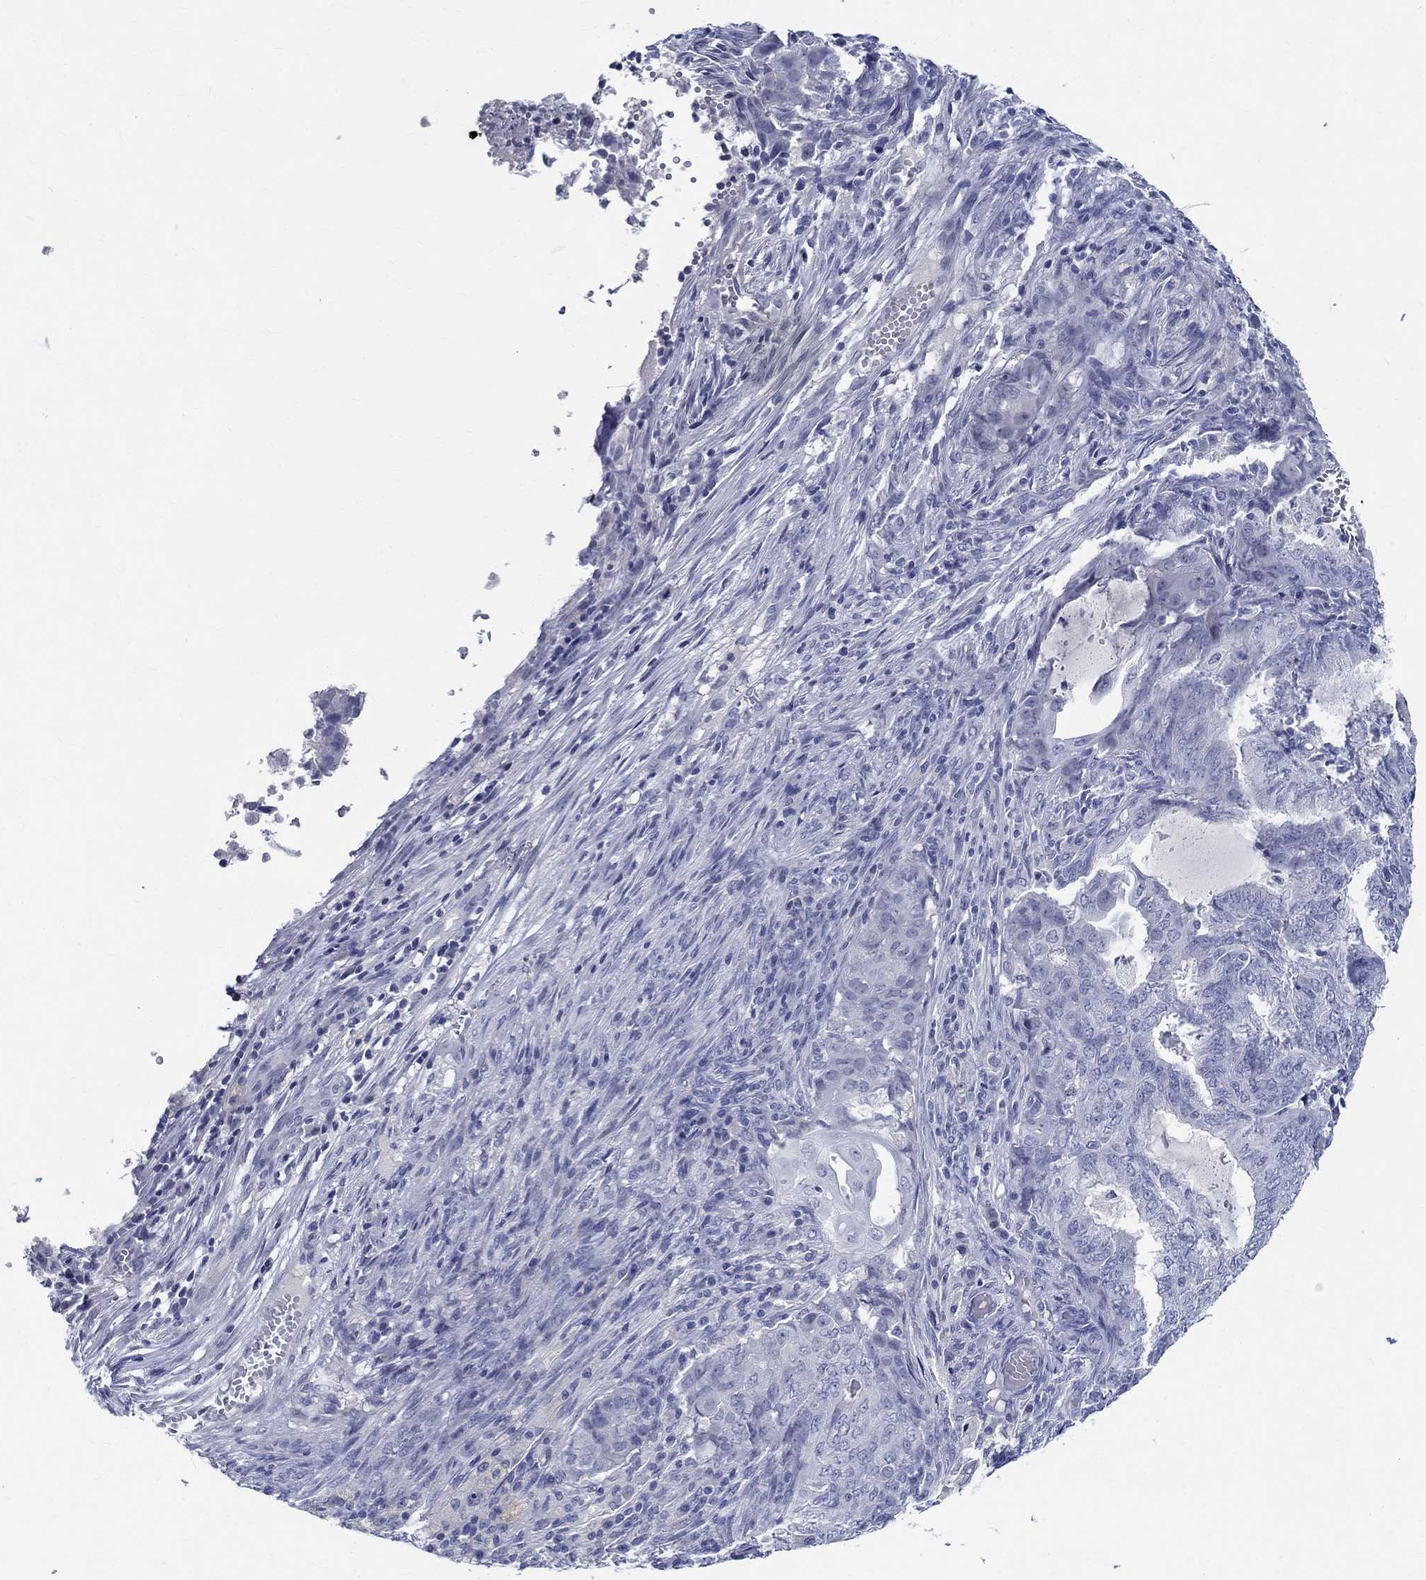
{"staining": {"intensity": "negative", "quantity": "none", "location": "none"}, "tissue": "endometrial cancer", "cell_type": "Tumor cells", "image_type": "cancer", "snomed": [{"axis": "morphology", "description": "Adenocarcinoma, NOS"}, {"axis": "topography", "description": "Endometrium"}], "caption": "Tumor cells are negative for protein expression in human endometrial adenocarcinoma.", "gene": "CETN1", "patient": {"sex": "female", "age": 62}}